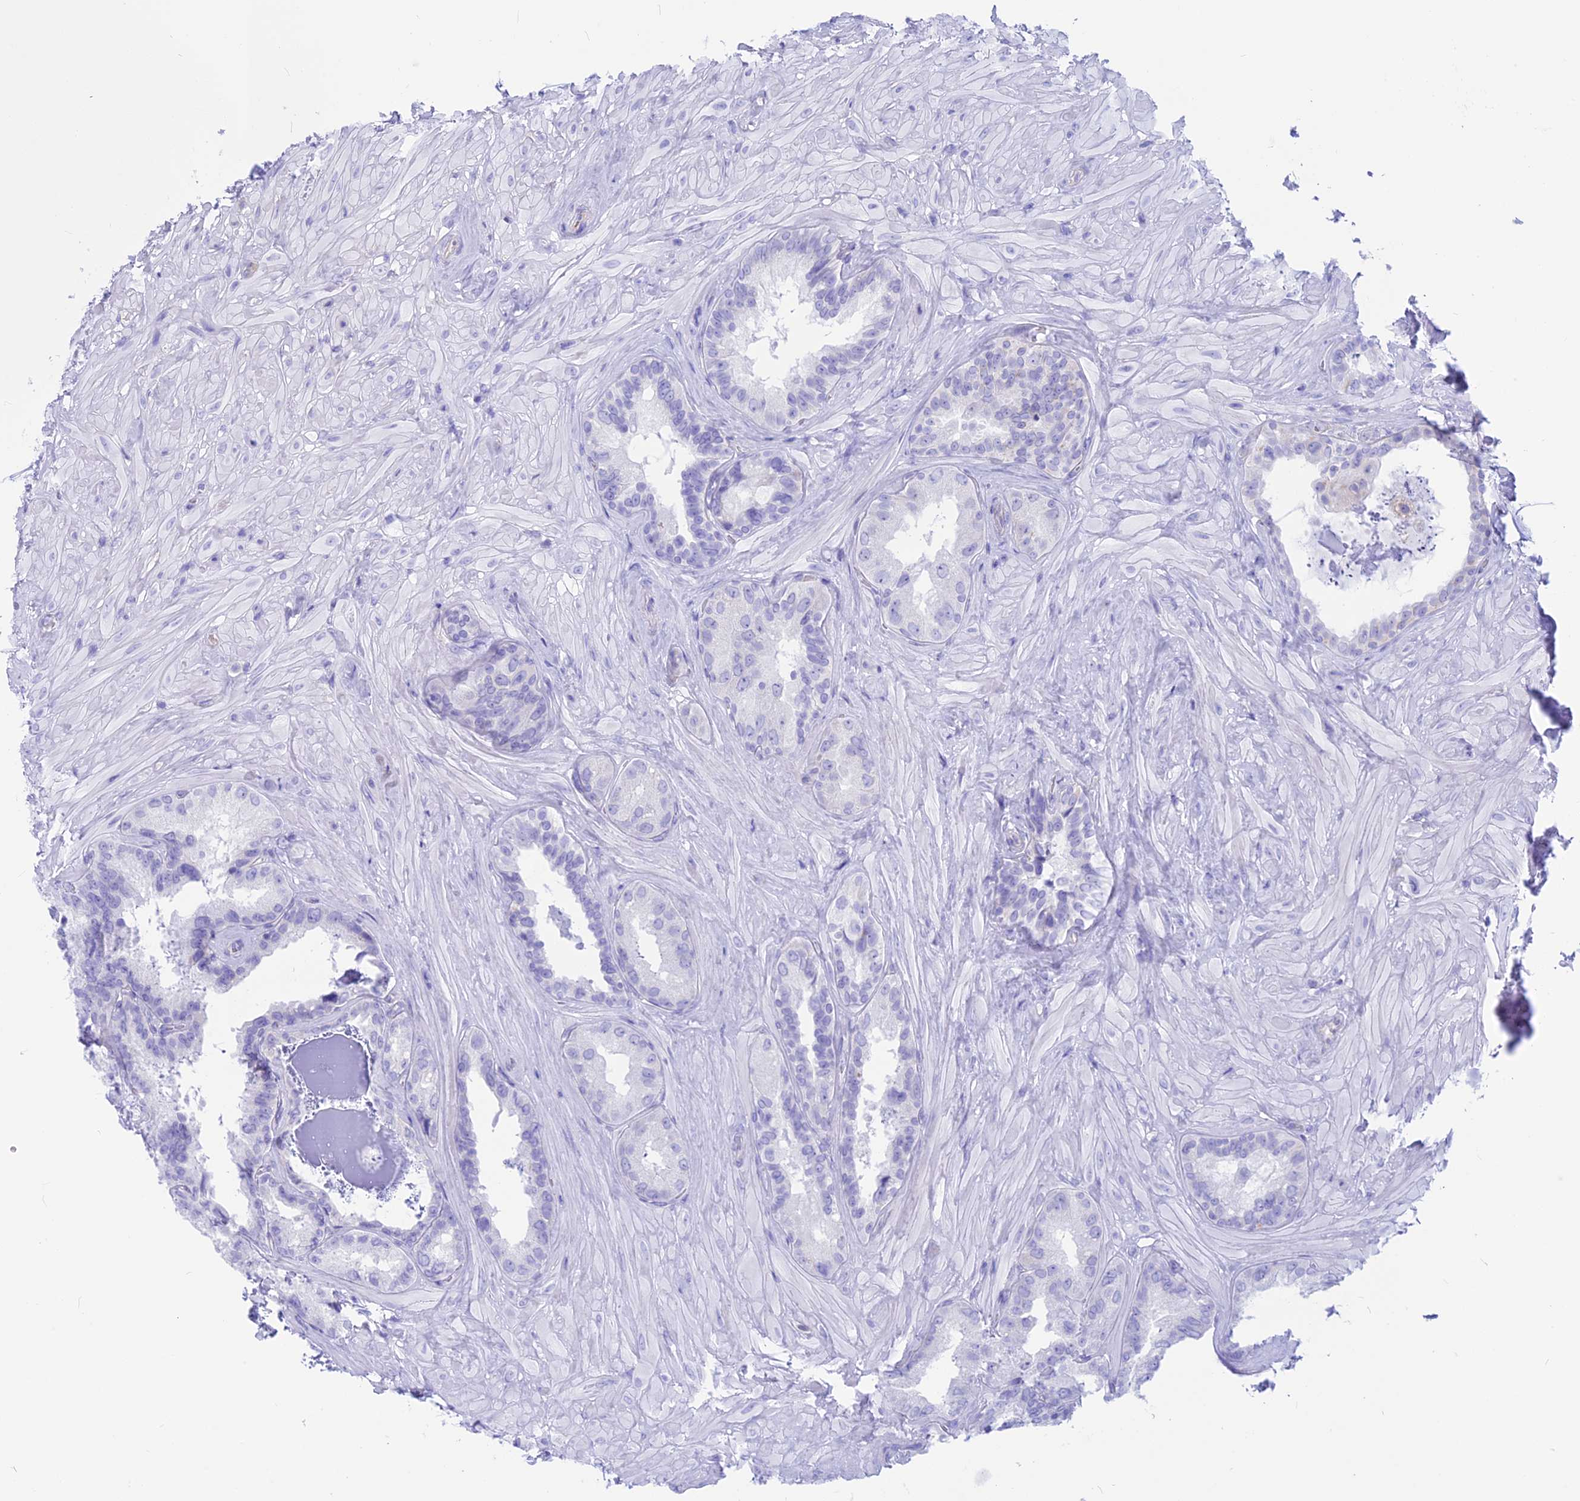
{"staining": {"intensity": "negative", "quantity": "none", "location": "none"}, "tissue": "seminal vesicle", "cell_type": "Glandular cells", "image_type": "normal", "snomed": [{"axis": "morphology", "description": "Normal tissue, NOS"}, {"axis": "topography", "description": "Seminal veicle"}, {"axis": "topography", "description": "Peripheral nerve tissue"}], "caption": "This micrograph is of normal seminal vesicle stained with IHC to label a protein in brown with the nuclei are counter-stained blue. There is no expression in glandular cells. Brightfield microscopy of immunohistochemistry stained with DAB (brown) and hematoxylin (blue), captured at high magnification.", "gene": "GNGT2", "patient": {"sex": "male", "age": 67}}